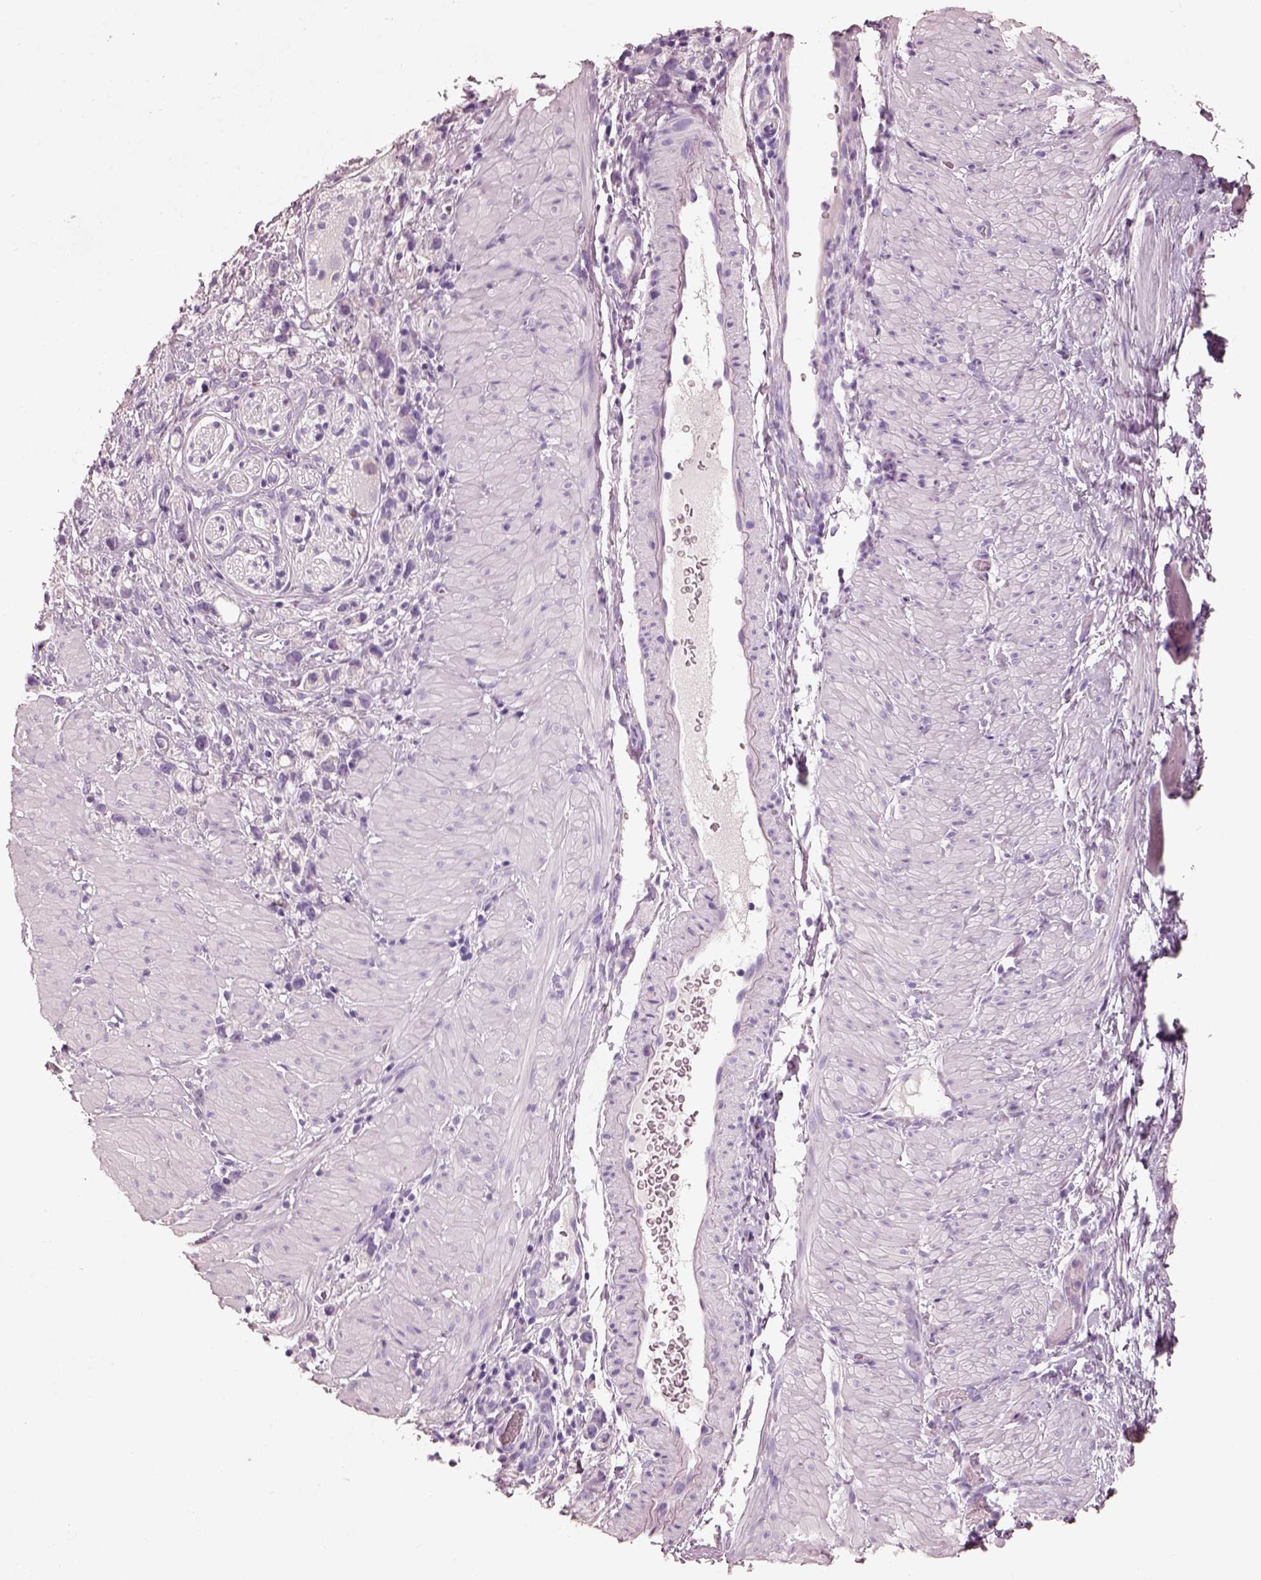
{"staining": {"intensity": "negative", "quantity": "none", "location": "none"}, "tissue": "stomach cancer", "cell_type": "Tumor cells", "image_type": "cancer", "snomed": [{"axis": "morphology", "description": "Adenocarcinoma, NOS"}, {"axis": "topography", "description": "Stomach"}], "caption": "The immunohistochemistry histopathology image has no significant expression in tumor cells of stomach cancer (adenocarcinoma) tissue.", "gene": "PNOC", "patient": {"sex": "female", "age": 59}}